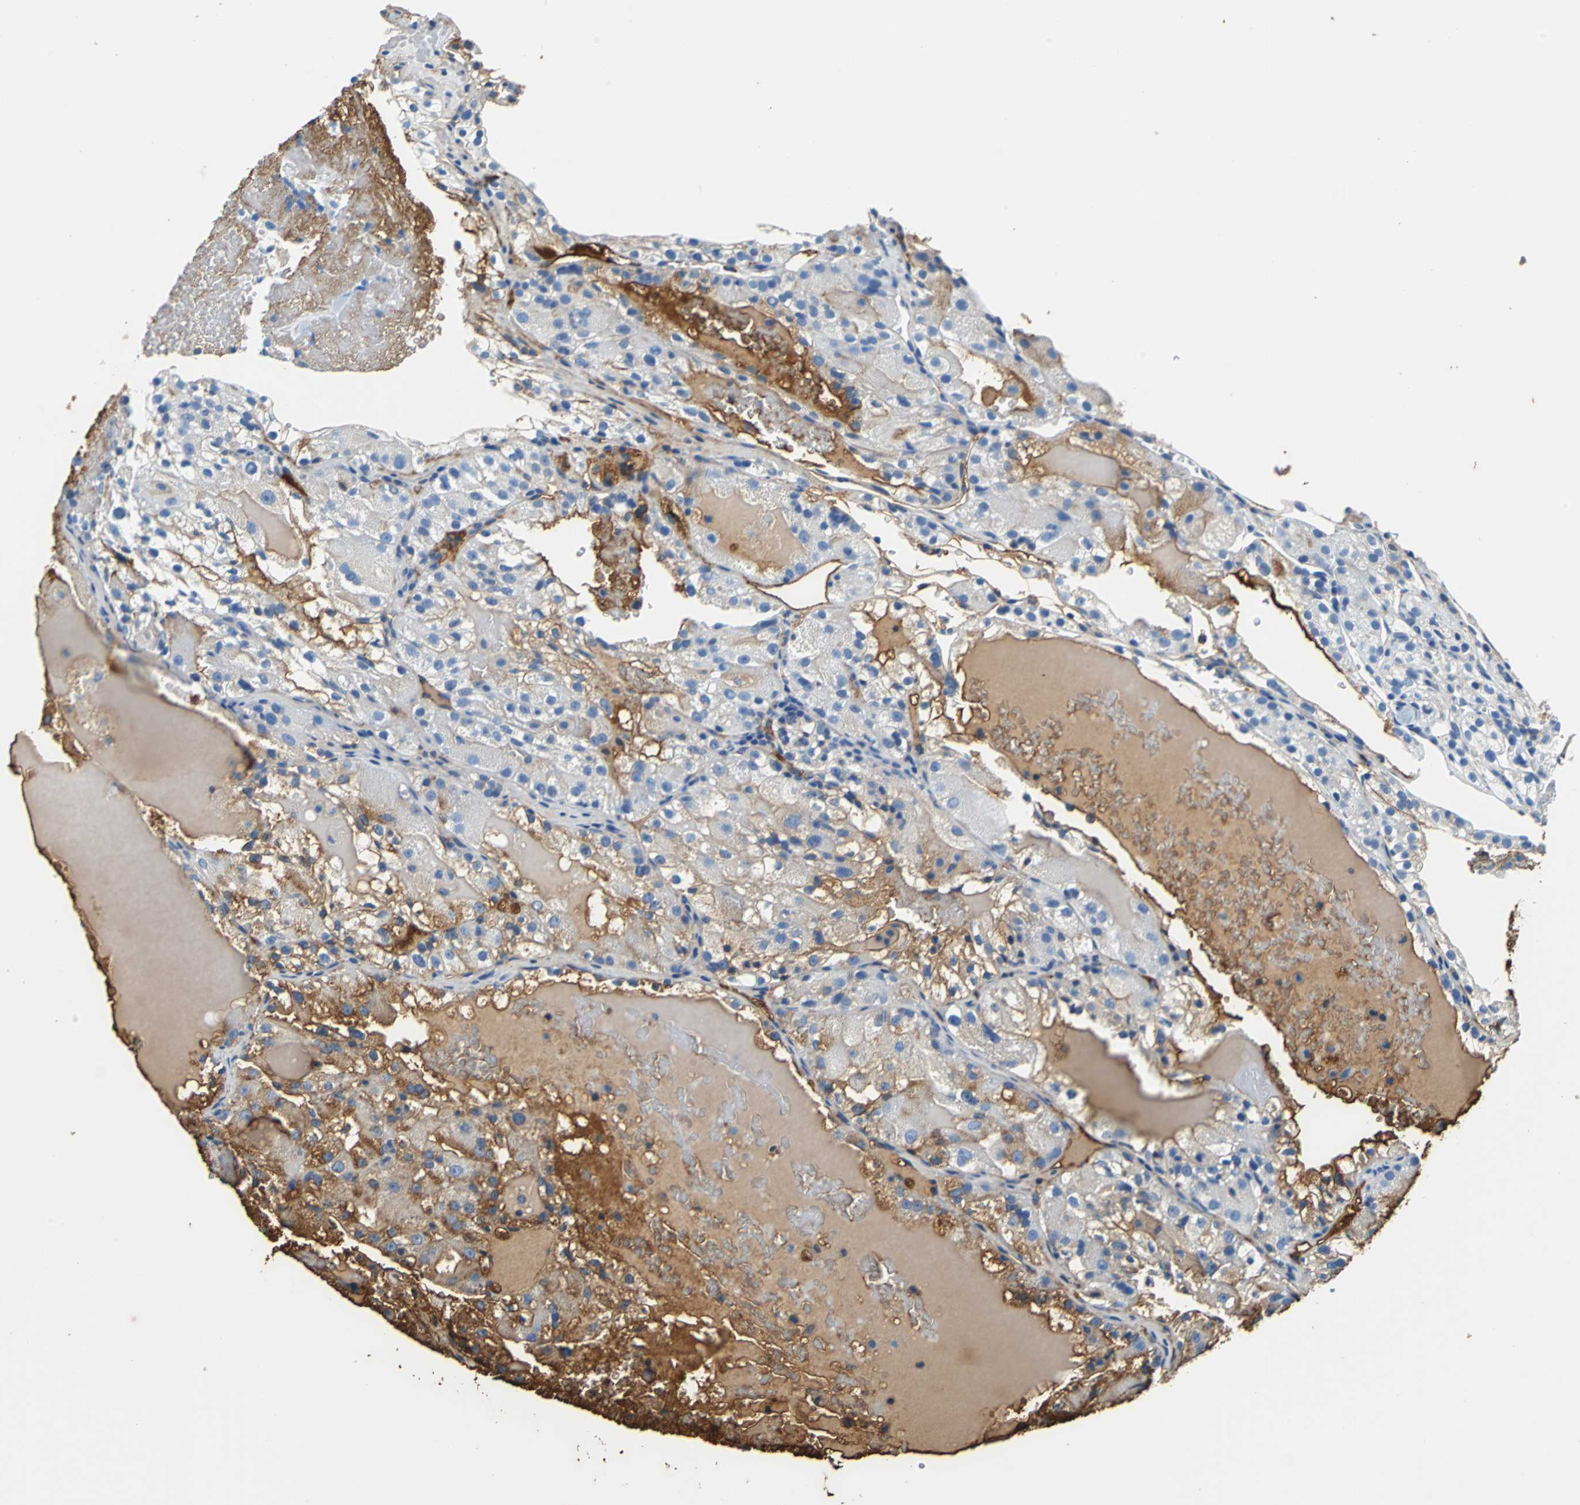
{"staining": {"intensity": "moderate", "quantity": "<25%", "location": "cytoplasmic/membranous"}, "tissue": "renal cancer", "cell_type": "Tumor cells", "image_type": "cancer", "snomed": [{"axis": "morphology", "description": "Normal tissue, NOS"}, {"axis": "morphology", "description": "Adenocarcinoma, NOS"}, {"axis": "topography", "description": "Kidney"}], "caption": "IHC of renal adenocarcinoma shows low levels of moderate cytoplasmic/membranous positivity in approximately <25% of tumor cells.", "gene": "ALB", "patient": {"sex": "male", "age": 61}}